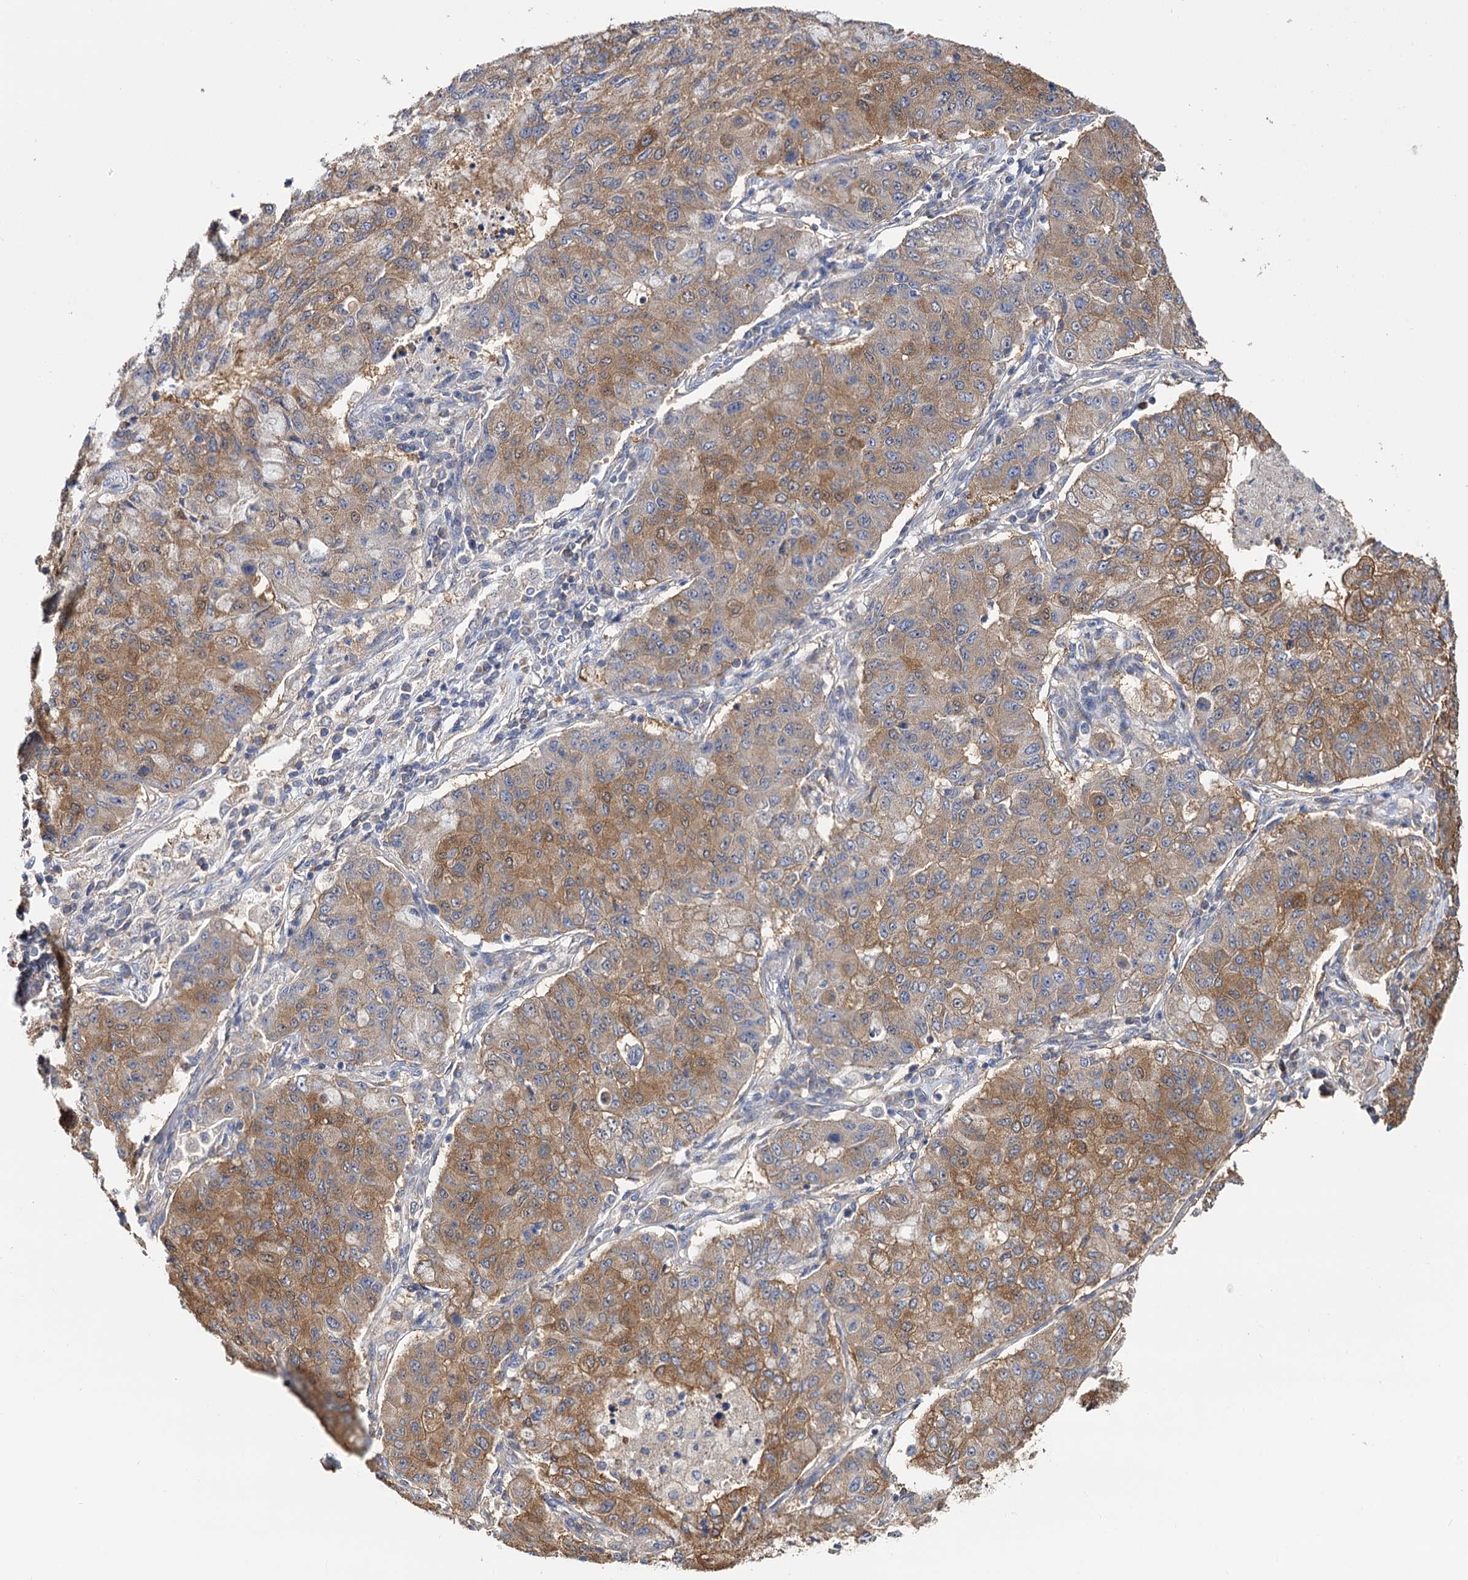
{"staining": {"intensity": "moderate", "quantity": ">75%", "location": "cytoplasmic/membranous"}, "tissue": "lung cancer", "cell_type": "Tumor cells", "image_type": "cancer", "snomed": [{"axis": "morphology", "description": "Squamous cell carcinoma, NOS"}, {"axis": "topography", "description": "Lung"}], "caption": "Immunohistochemistry (DAB) staining of human lung cancer displays moderate cytoplasmic/membranous protein positivity in approximately >75% of tumor cells. (DAB (3,3'-diaminobenzidine) = brown stain, brightfield microscopy at high magnification).", "gene": "IDI1", "patient": {"sex": "male", "age": 74}}